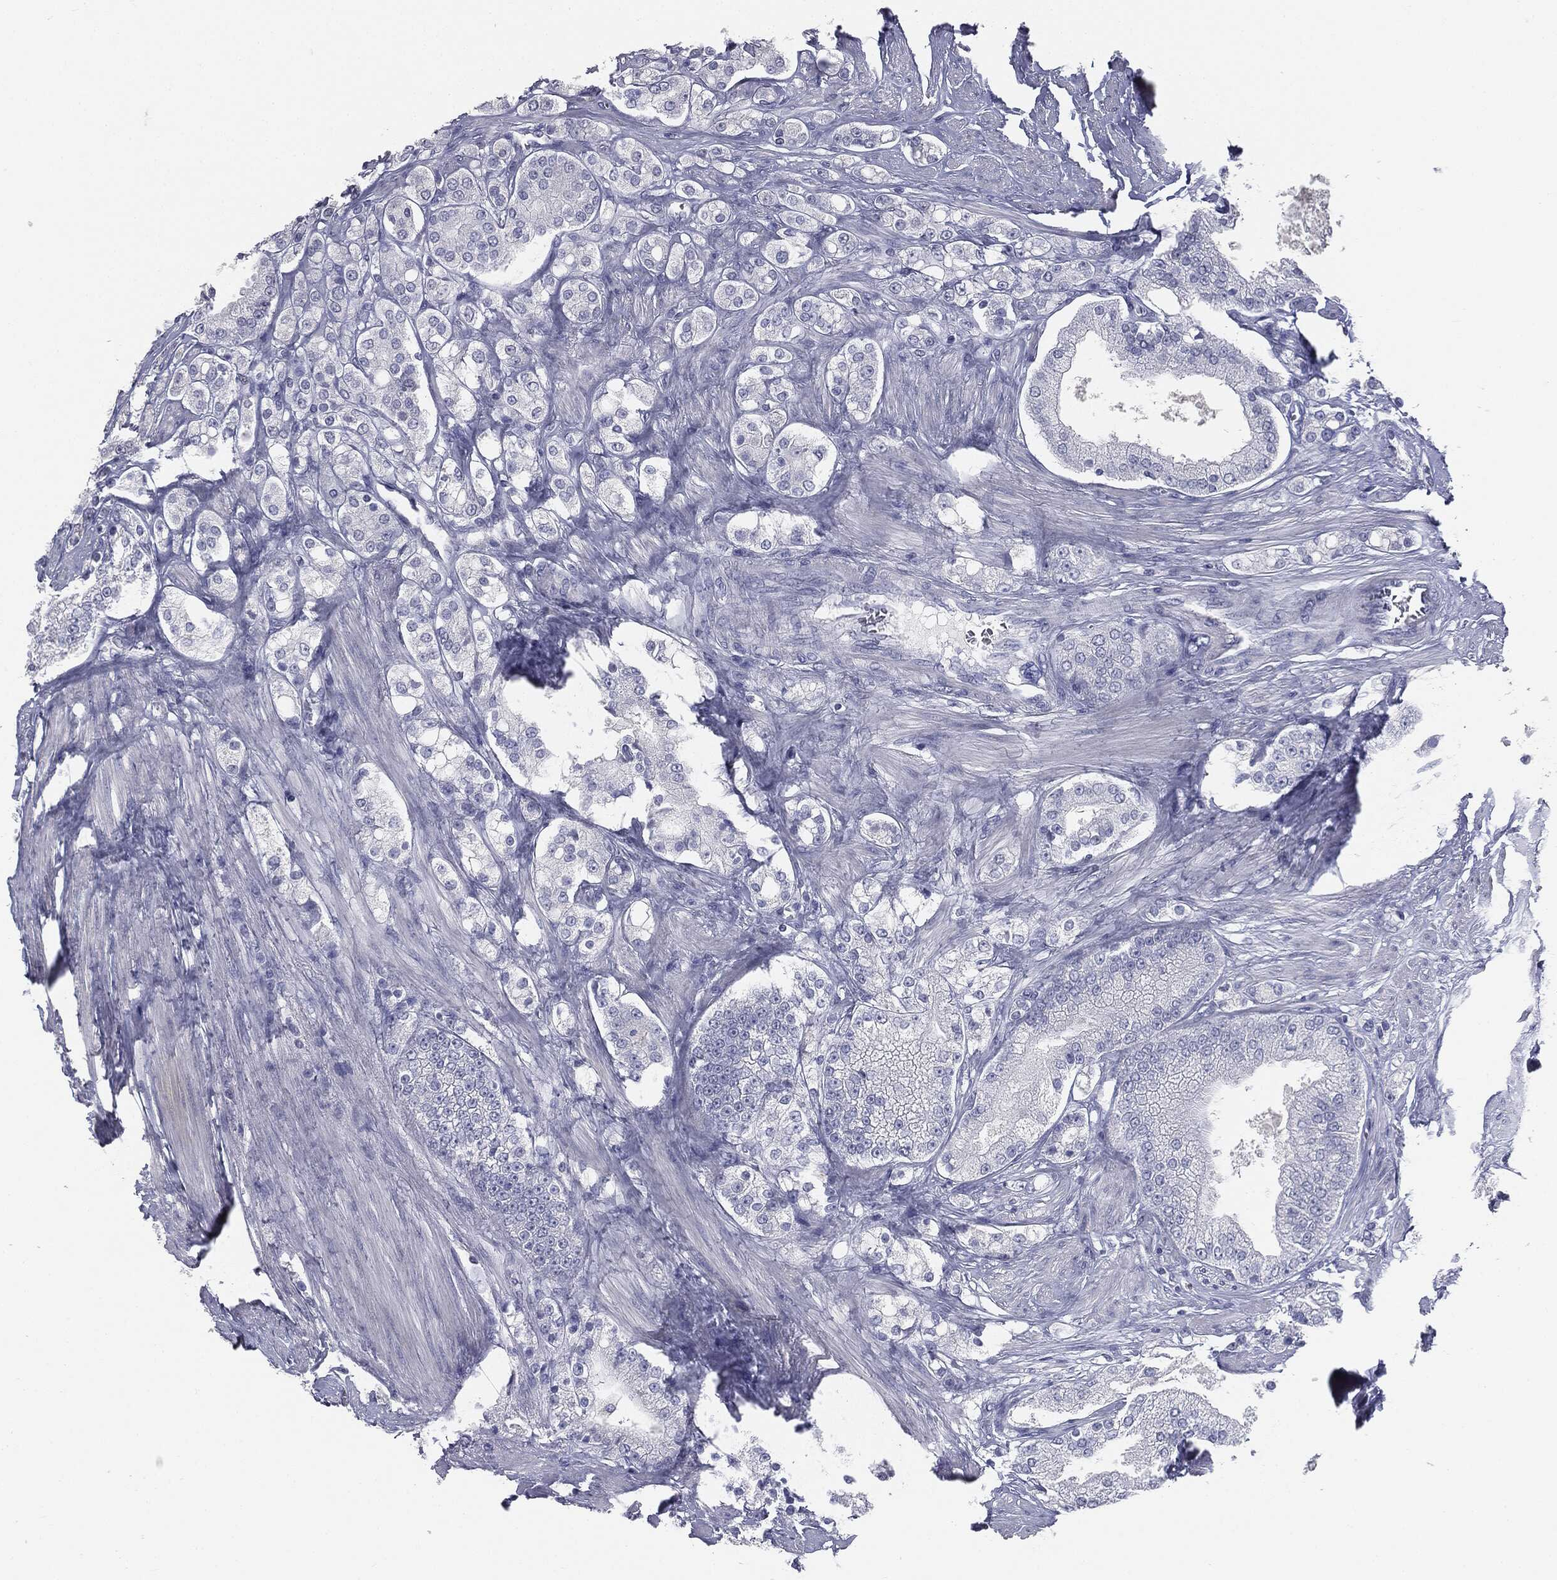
{"staining": {"intensity": "negative", "quantity": "none", "location": "none"}, "tissue": "prostate cancer", "cell_type": "Tumor cells", "image_type": "cancer", "snomed": [{"axis": "morphology", "description": "Adenocarcinoma, NOS"}, {"axis": "topography", "description": "Prostate and seminal vesicle, NOS"}, {"axis": "topography", "description": "Prostate"}], "caption": "There is no significant expression in tumor cells of prostate cancer (adenocarcinoma).", "gene": "AFP", "patient": {"sex": "male", "age": 67}}